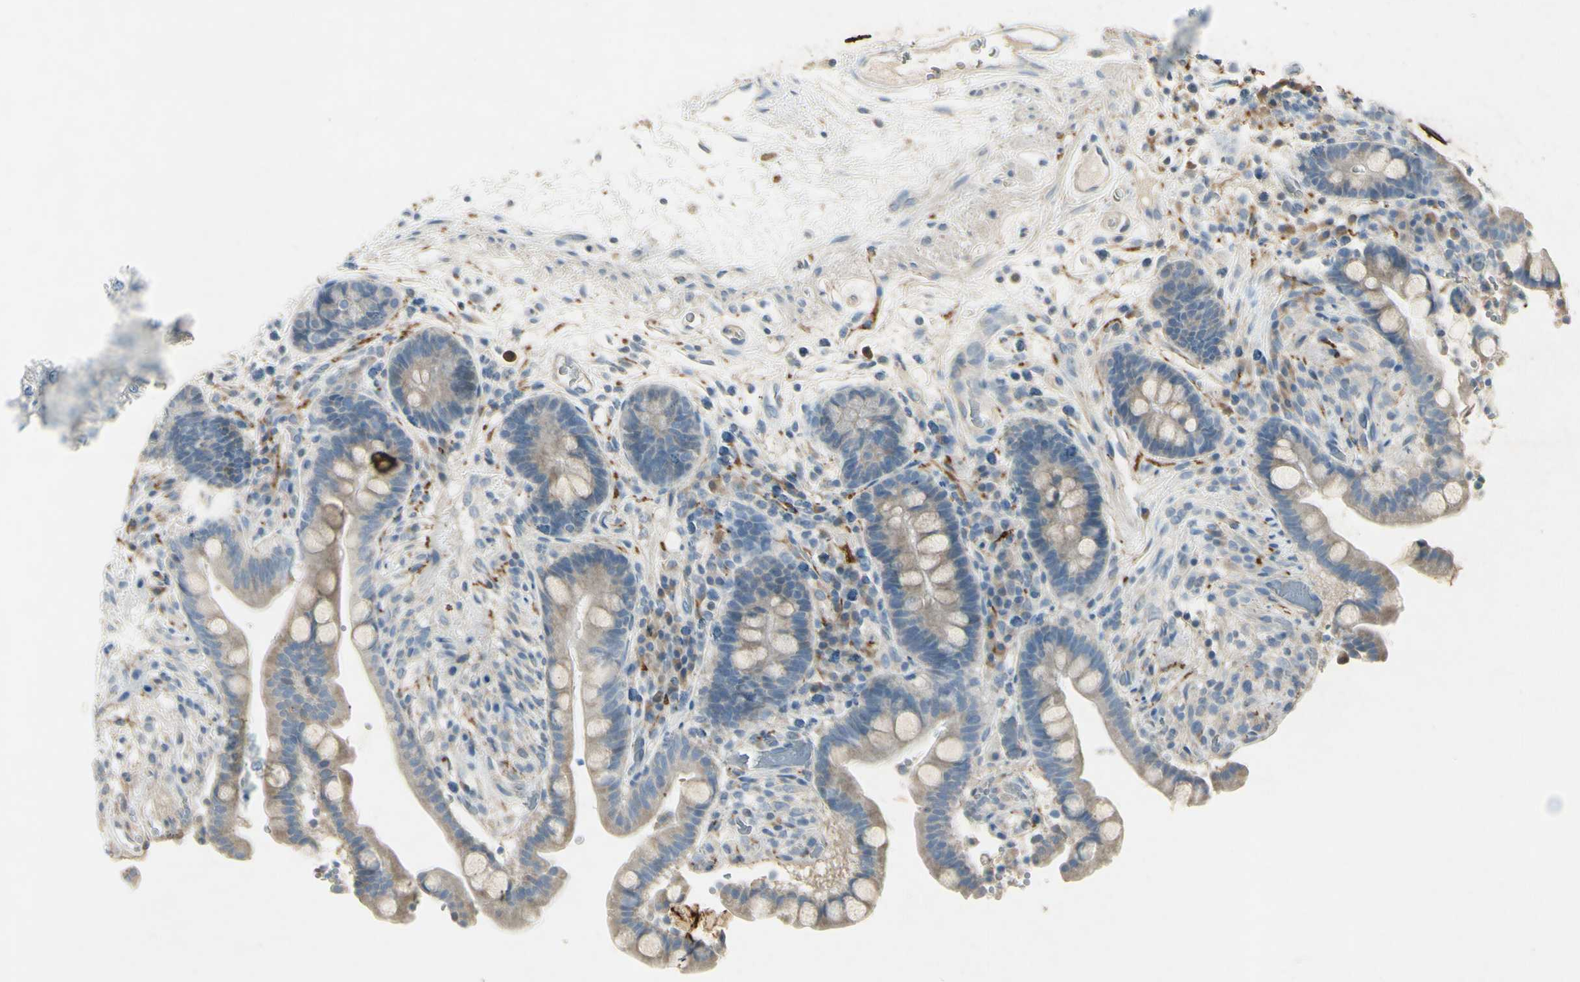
{"staining": {"intensity": "weak", "quantity": ">75%", "location": "cytoplasmic/membranous"}, "tissue": "colon", "cell_type": "Endothelial cells", "image_type": "normal", "snomed": [{"axis": "morphology", "description": "Normal tissue, NOS"}, {"axis": "topography", "description": "Colon"}], "caption": "Immunohistochemical staining of normal human colon demonstrates low levels of weak cytoplasmic/membranous positivity in about >75% of endothelial cells. Using DAB (brown) and hematoxylin (blue) stains, captured at high magnification using brightfield microscopy.", "gene": "SNAP91", "patient": {"sex": "male", "age": 73}}